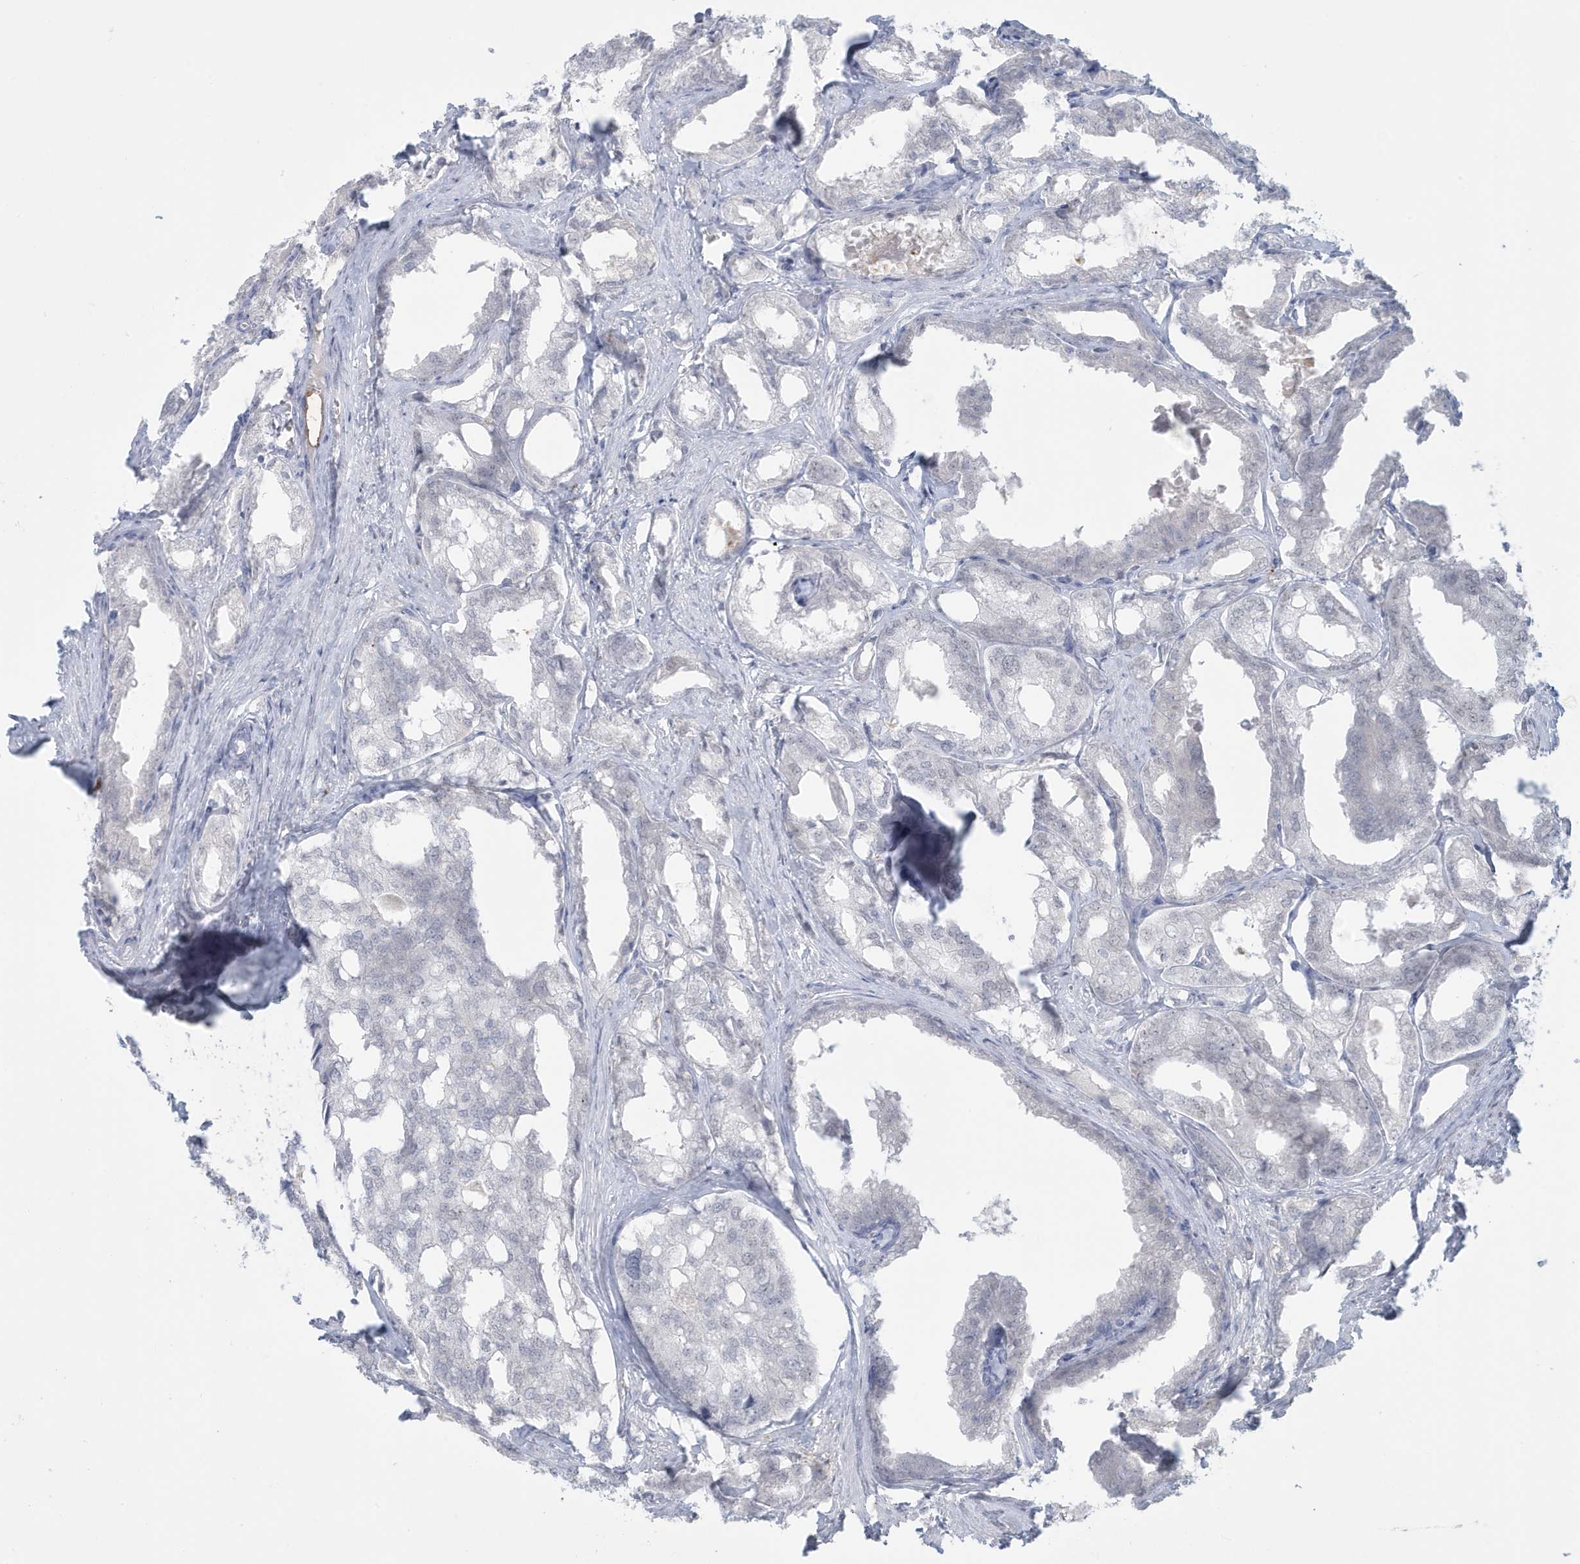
{"staining": {"intensity": "negative", "quantity": "none", "location": "none"}, "tissue": "prostate cancer", "cell_type": "Tumor cells", "image_type": "cancer", "snomed": [{"axis": "morphology", "description": "Adenocarcinoma, High grade"}, {"axis": "topography", "description": "Prostate"}], "caption": "The immunohistochemistry (IHC) photomicrograph has no significant positivity in tumor cells of prostate cancer (adenocarcinoma (high-grade)) tissue.", "gene": "HERC6", "patient": {"sex": "male", "age": 50}}